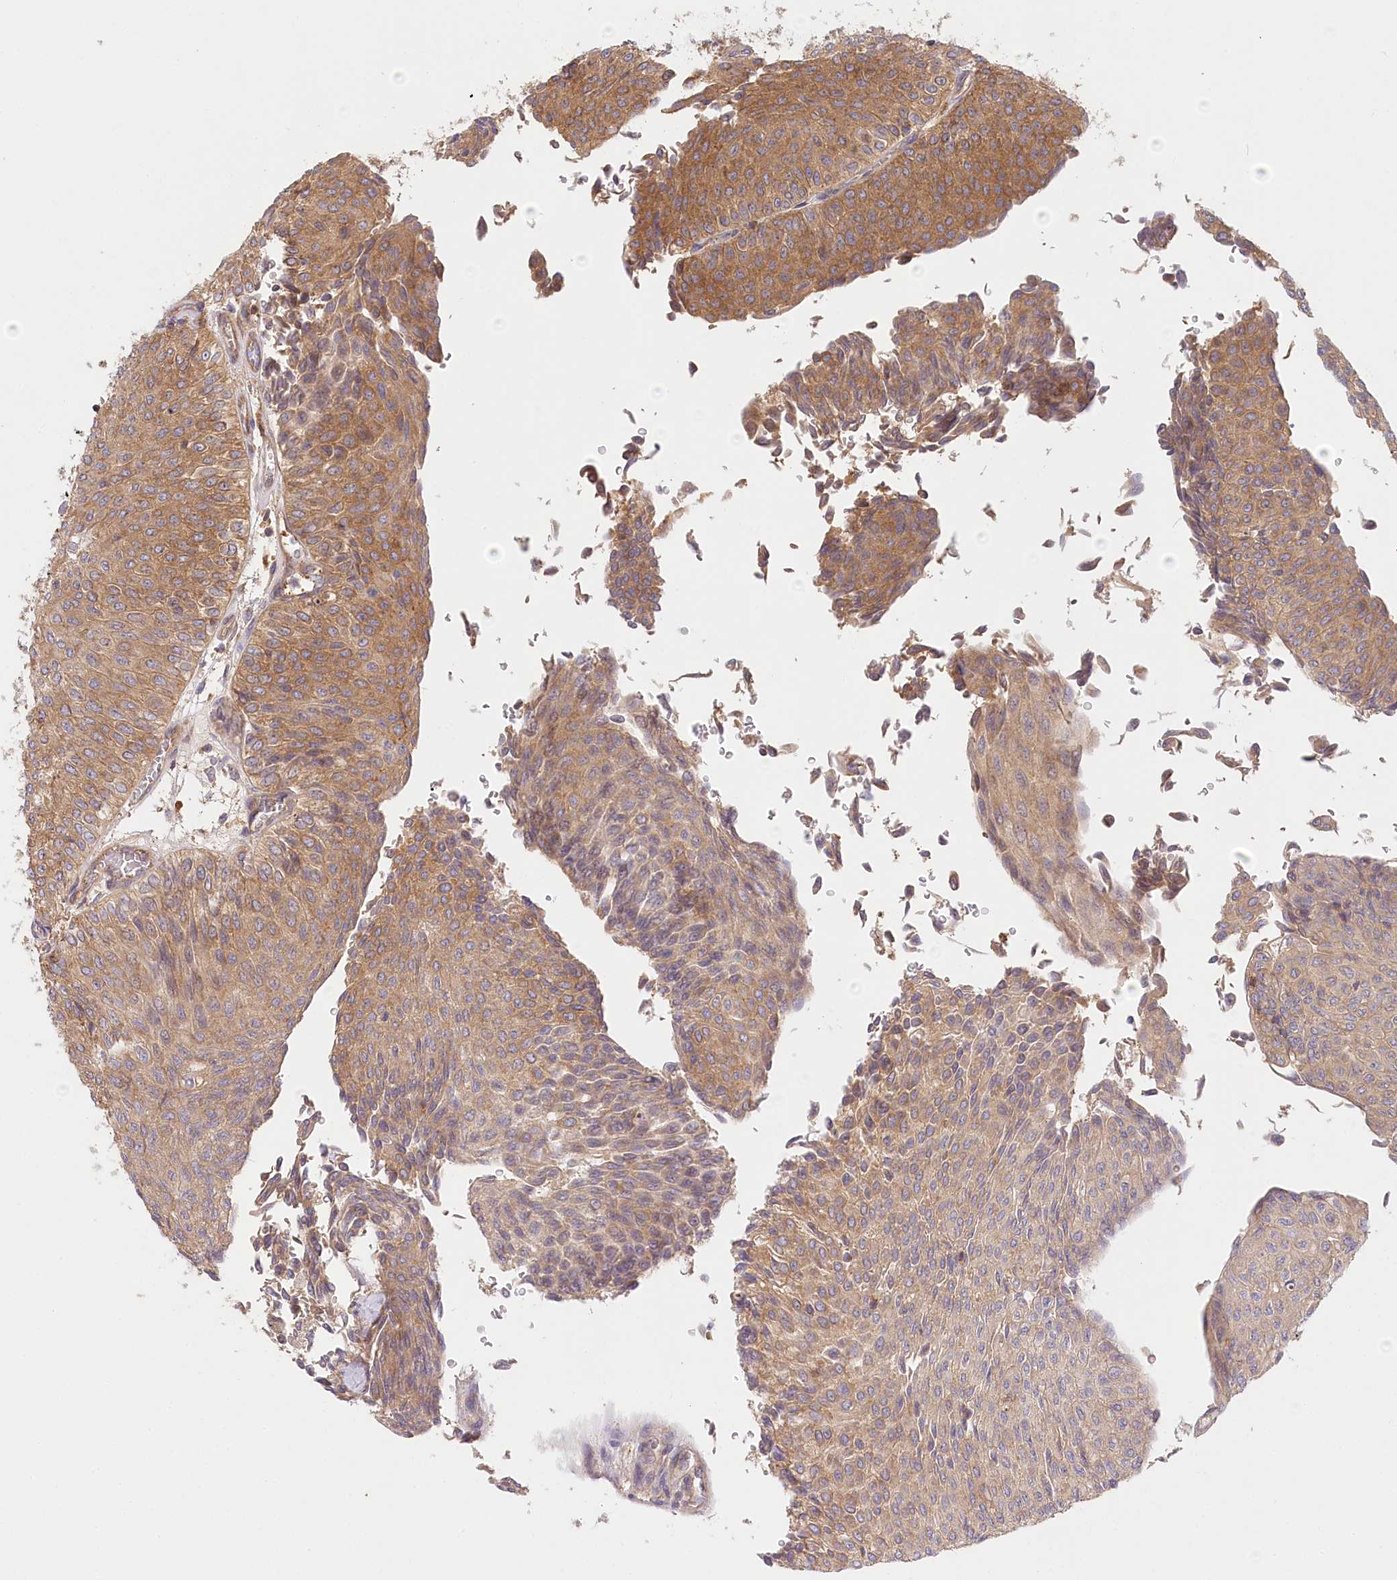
{"staining": {"intensity": "moderate", "quantity": ">75%", "location": "cytoplasmic/membranous"}, "tissue": "urothelial cancer", "cell_type": "Tumor cells", "image_type": "cancer", "snomed": [{"axis": "morphology", "description": "Urothelial carcinoma, Low grade"}, {"axis": "topography", "description": "Urinary bladder"}], "caption": "Urothelial cancer stained with a protein marker reveals moderate staining in tumor cells.", "gene": "UMPS", "patient": {"sex": "male", "age": 78}}